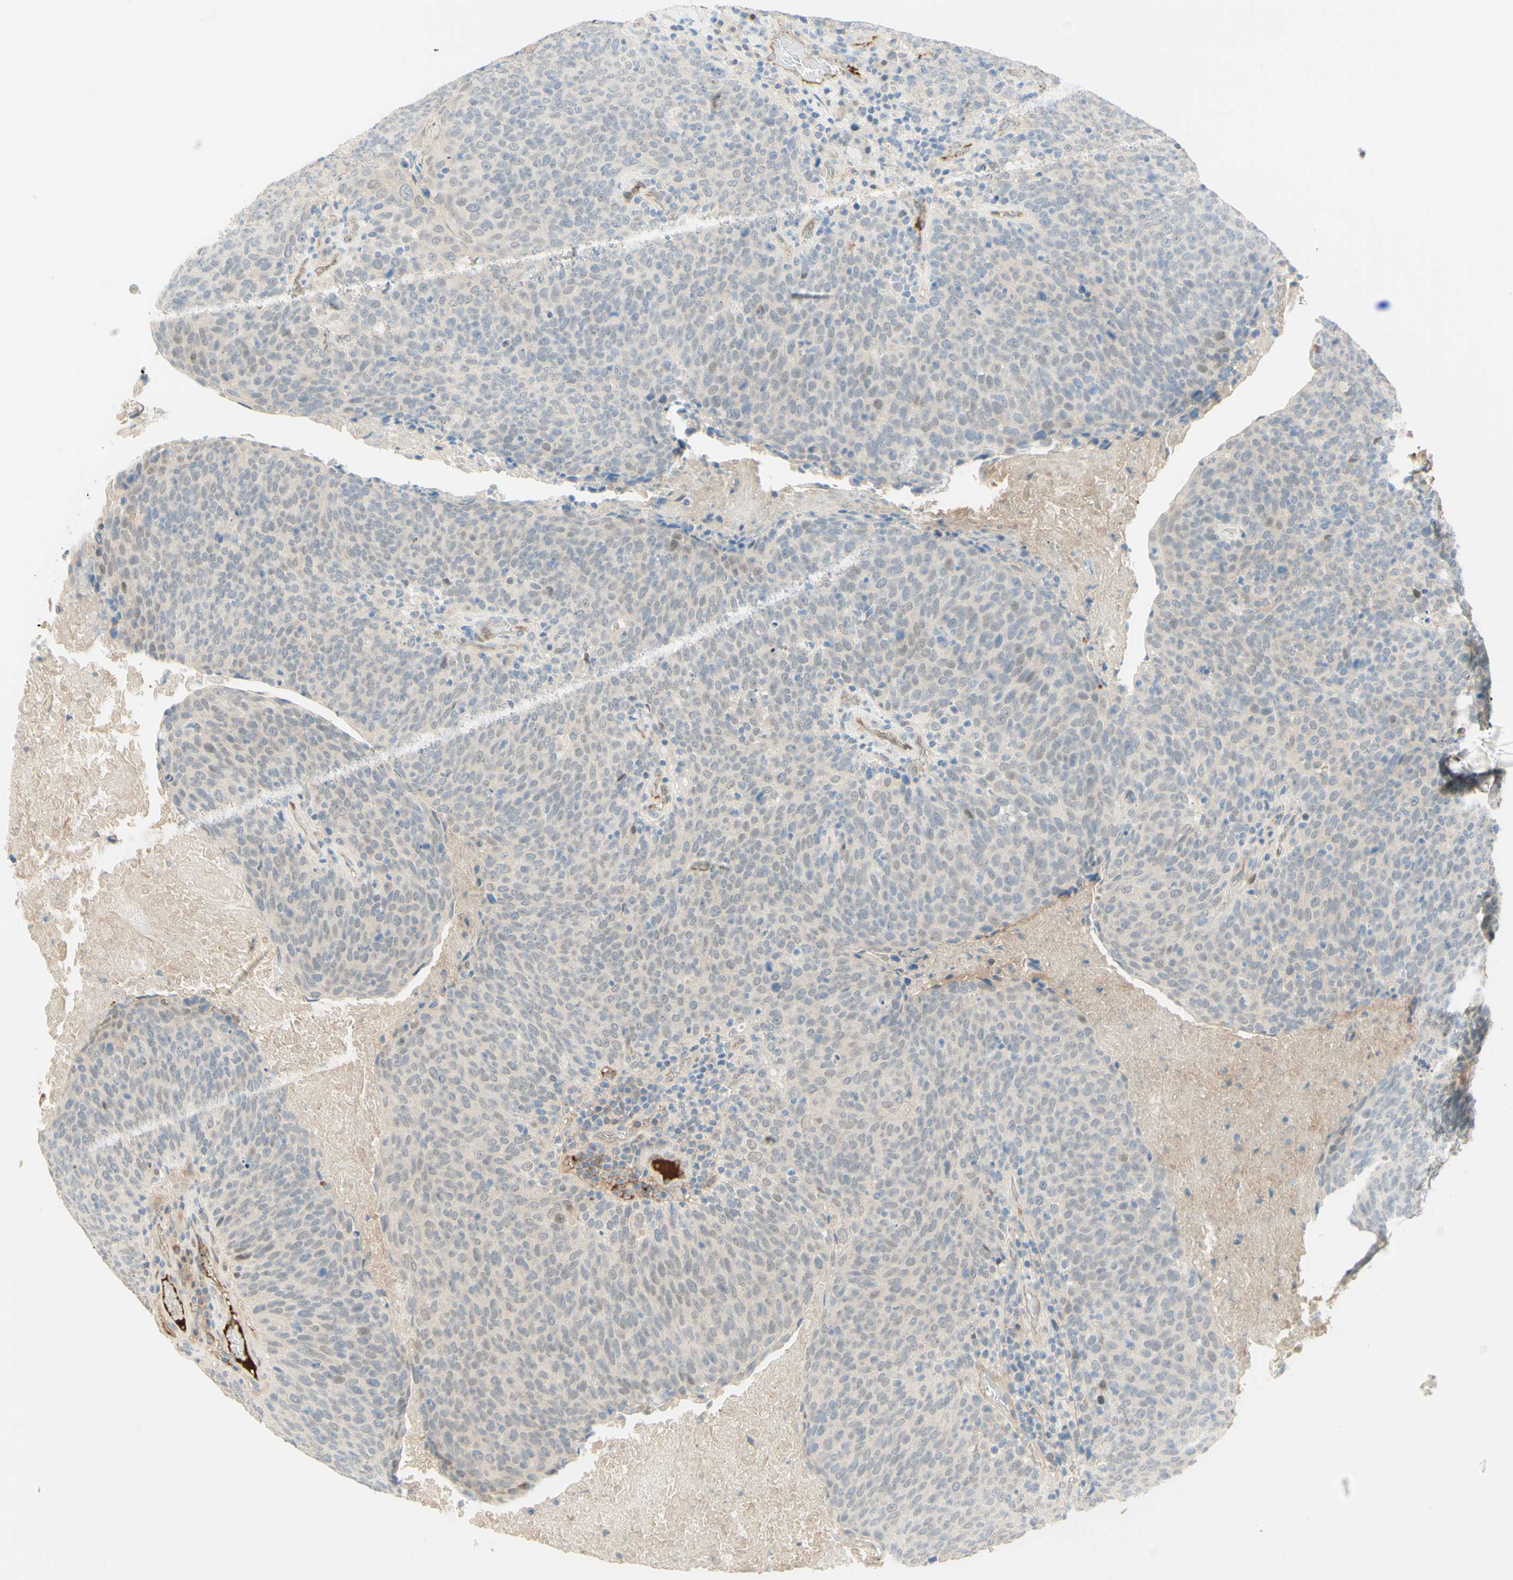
{"staining": {"intensity": "negative", "quantity": "none", "location": "none"}, "tissue": "head and neck cancer", "cell_type": "Tumor cells", "image_type": "cancer", "snomed": [{"axis": "morphology", "description": "Squamous cell carcinoma, NOS"}, {"axis": "morphology", "description": "Squamous cell carcinoma, metastatic, NOS"}, {"axis": "topography", "description": "Lymph node"}, {"axis": "topography", "description": "Head-Neck"}], "caption": "Immunohistochemical staining of human head and neck cancer exhibits no significant expression in tumor cells.", "gene": "ANGPT2", "patient": {"sex": "male", "age": 62}}